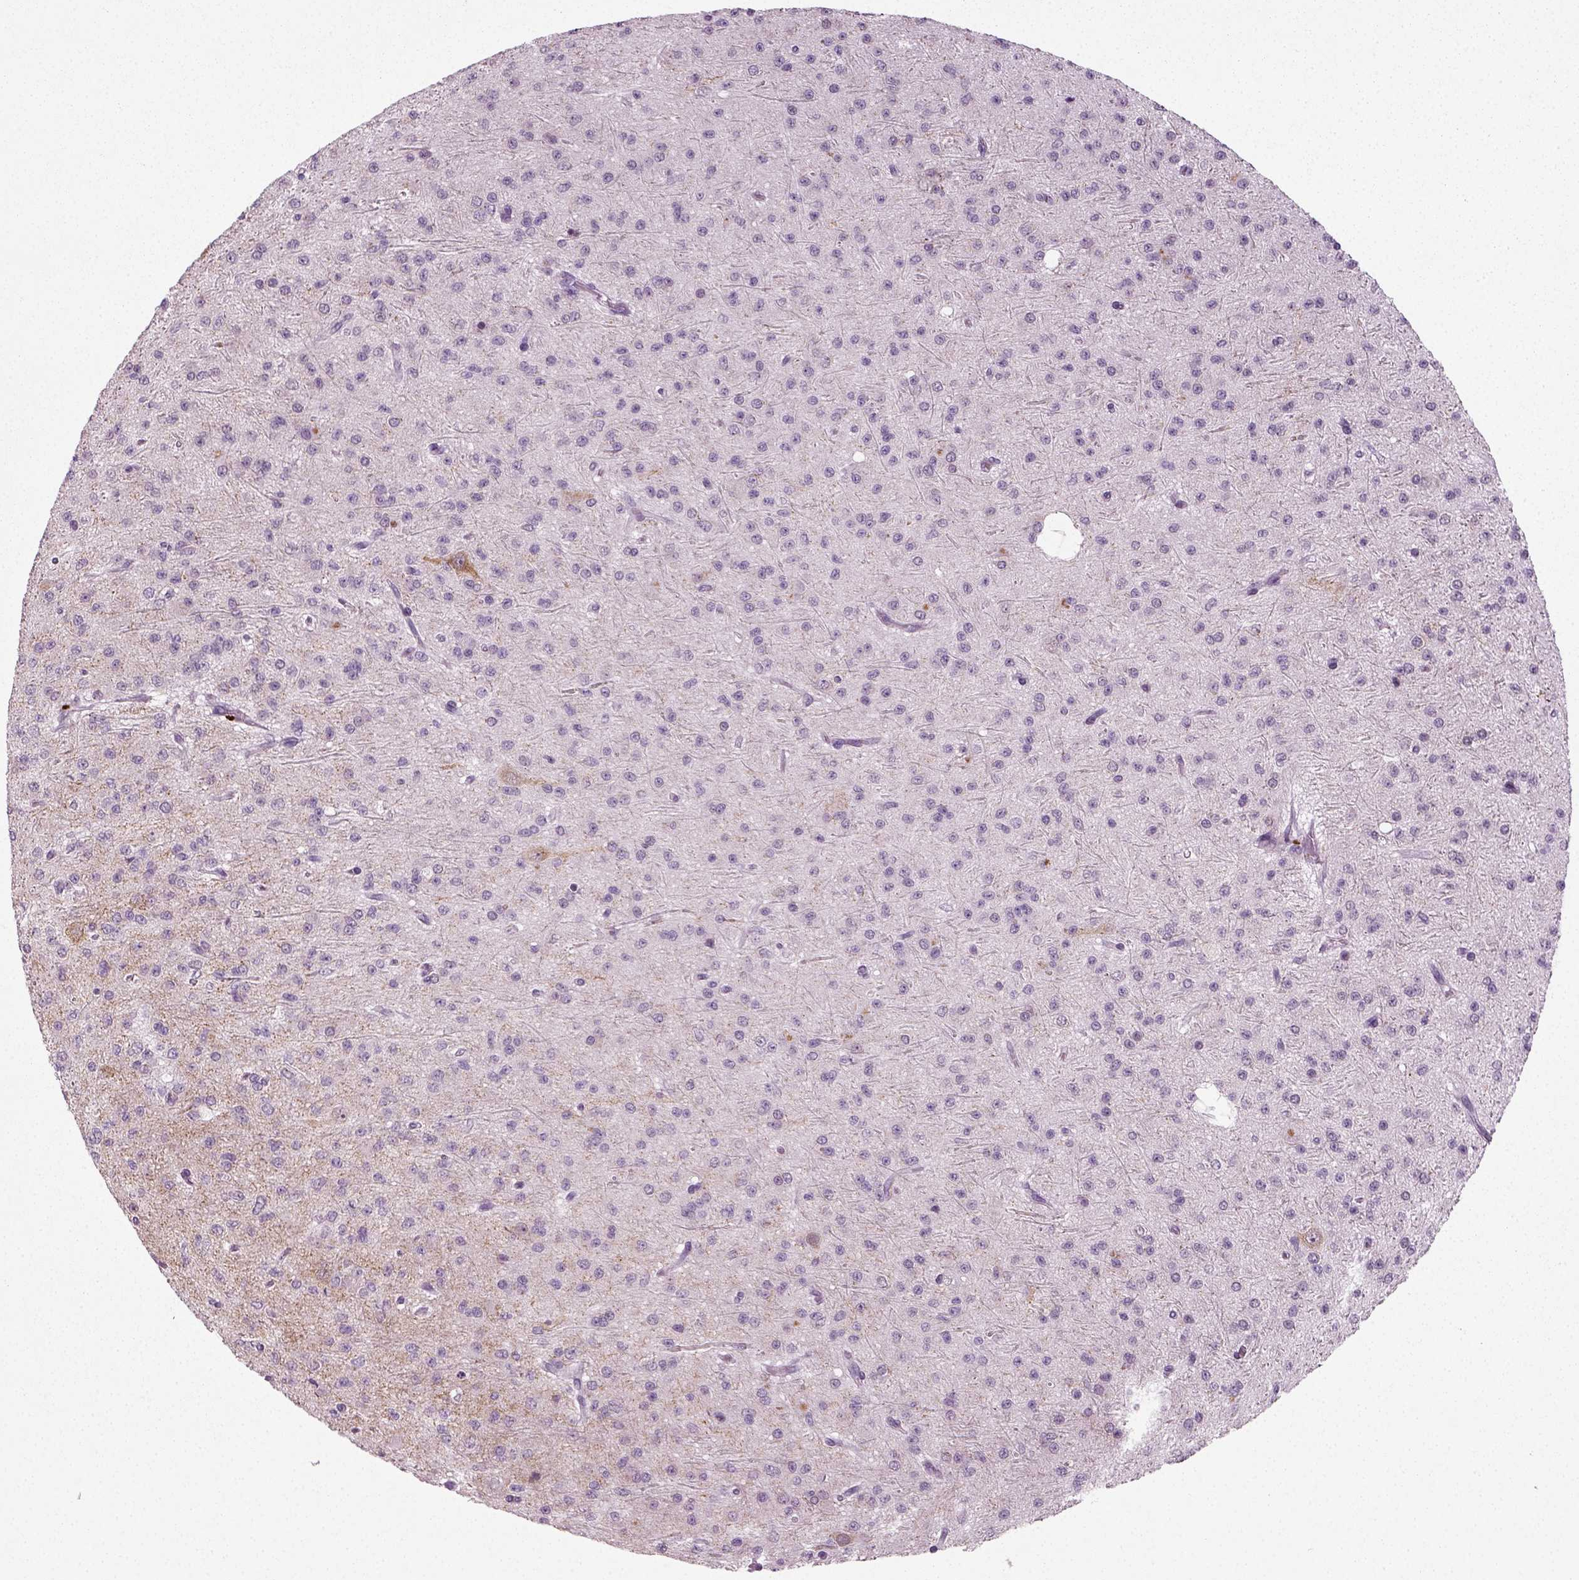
{"staining": {"intensity": "negative", "quantity": "none", "location": "none"}, "tissue": "glioma", "cell_type": "Tumor cells", "image_type": "cancer", "snomed": [{"axis": "morphology", "description": "Glioma, malignant, Low grade"}, {"axis": "topography", "description": "Brain"}], "caption": "Protein analysis of glioma demonstrates no significant positivity in tumor cells.", "gene": "SYNGAP1", "patient": {"sex": "male", "age": 27}}